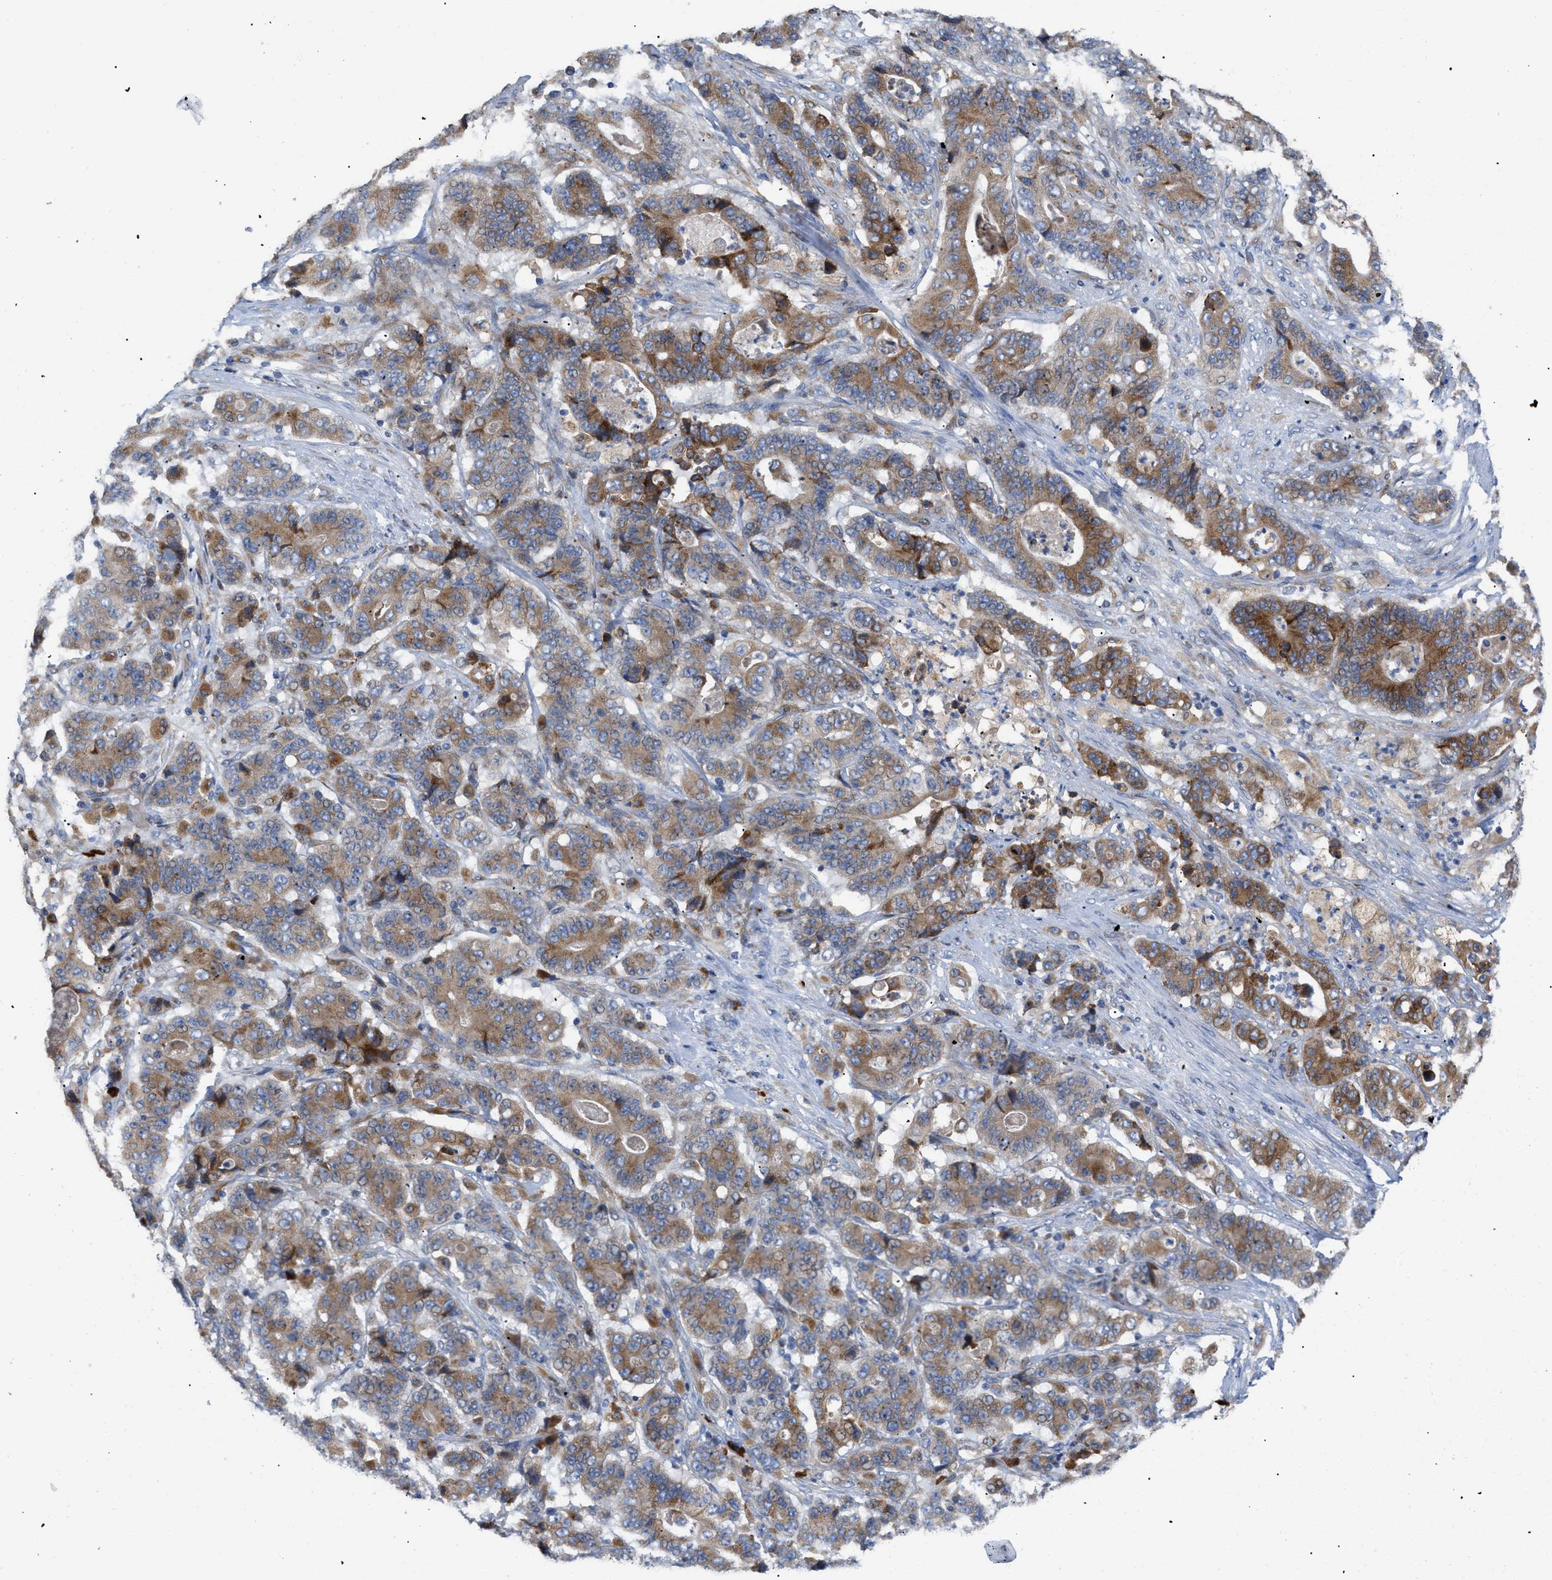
{"staining": {"intensity": "moderate", "quantity": ">75%", "location": "cytoplasmic/membranous"}, "tissue": "stomach cancer", "cell_type": "Tumor cells", "image_type": "cancer", "snomed": [{"axis": "morphology", "description": "Adenocarcinoma, NOS"}, {"axis": "topography", "description": "Stomach"}], "caption": "Stomach cancer (adenocarcinoma) tissue displays moderate cytoplasmic/membranous expression in approximately >75% of tumor cells, visualized by immunohistochemistry.", "gene": "SLC50A1", "patient": {"sex": "female", "age": 73}}